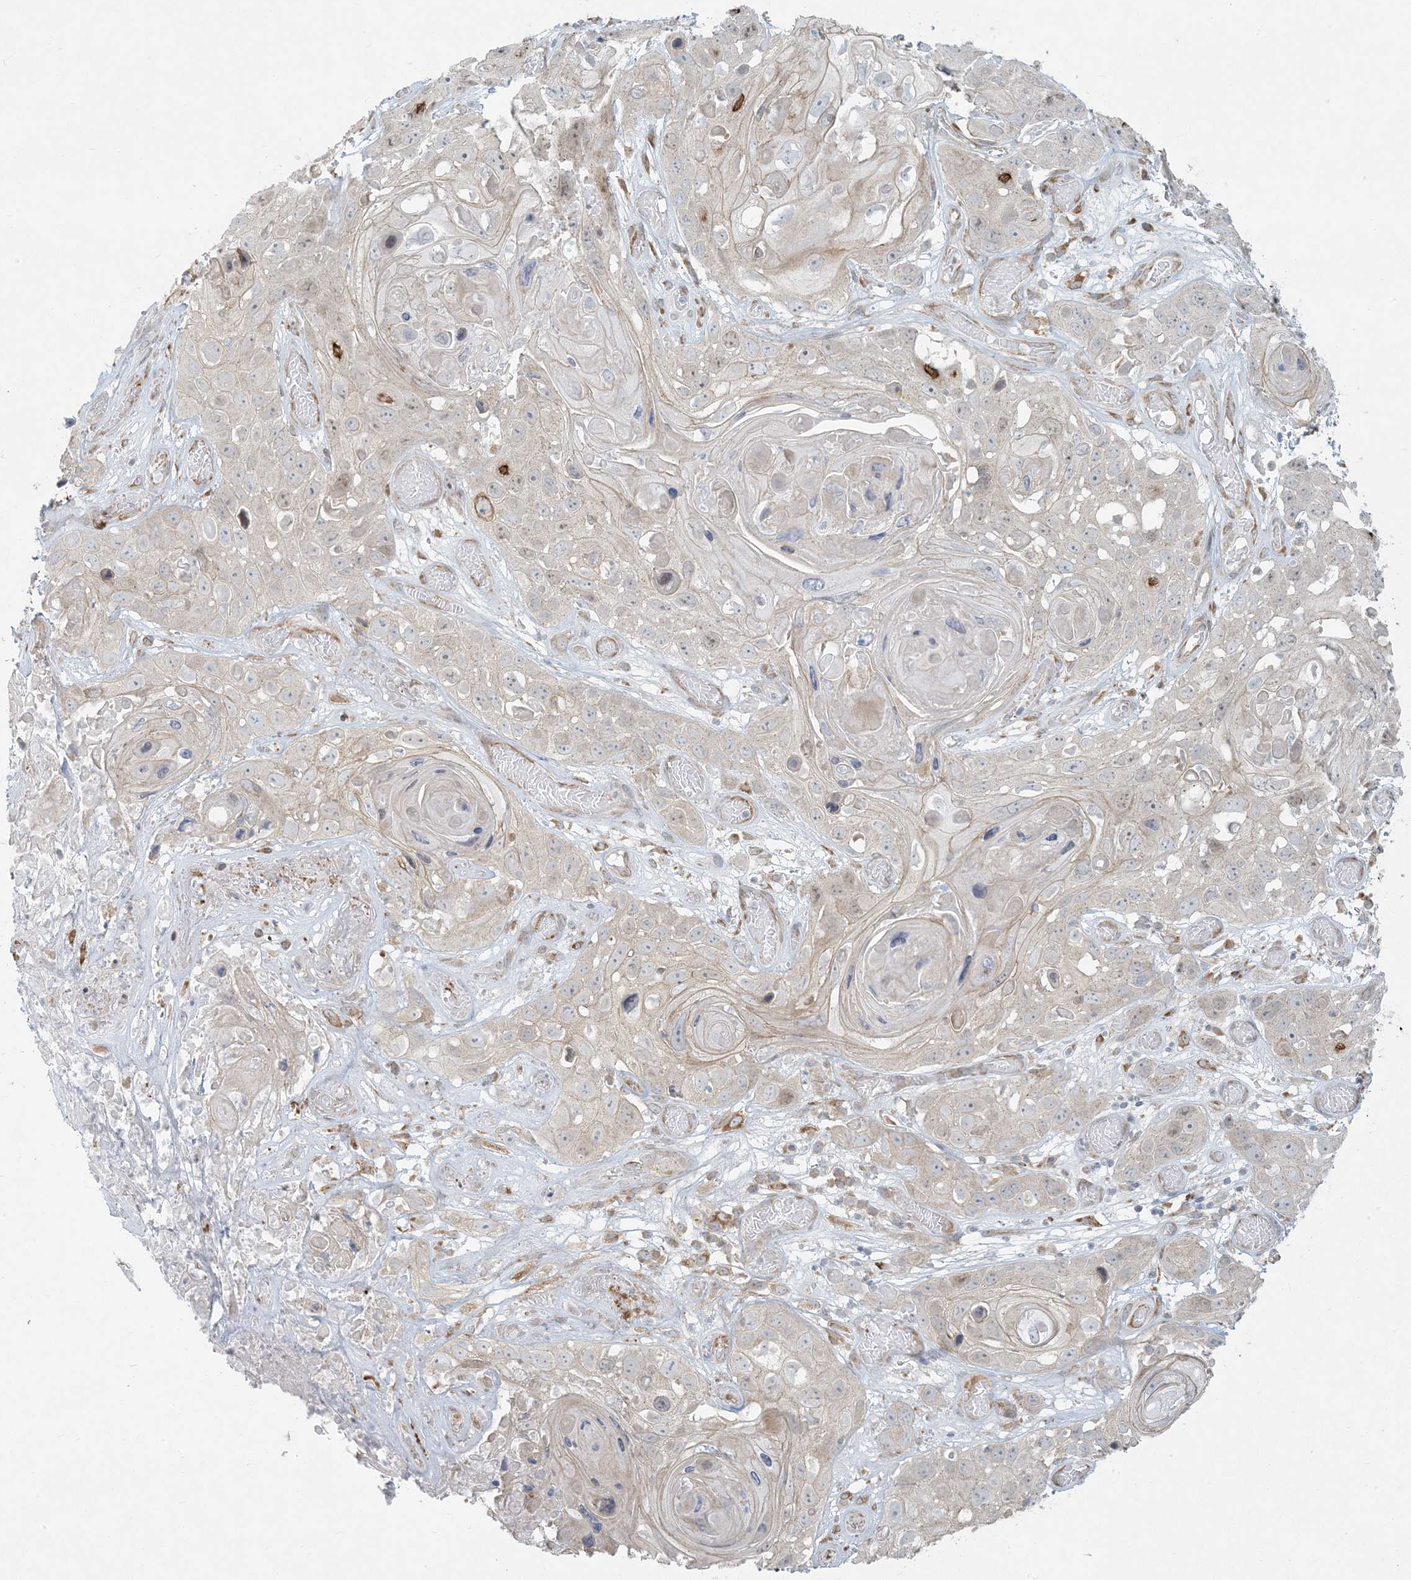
{"staining": {"intensity": "weak", "quantity": "<25%", "location": "cytoplasmic/membranous"}, "tissue": "skin cancer", "cell_type": "Tumor cells", "image_type": "cancer", "snomed": [{"axis": "morphology", "description": "Squamous cell carcinoma, NOS"}, {"axis": "topography", "description": "Skin"}], "caption": "Tumor cells show no significant positivity in skin cancer (squamous cell carcinoma). Brightfield microscopy of immunohistochemistry stained with DAB (3,3'-diaminobenzidine) (brown) and hematoxylin (blue), captured at high magnification.", "gene": "HACL1", "patient": {"sex": "male", "age": 55}}